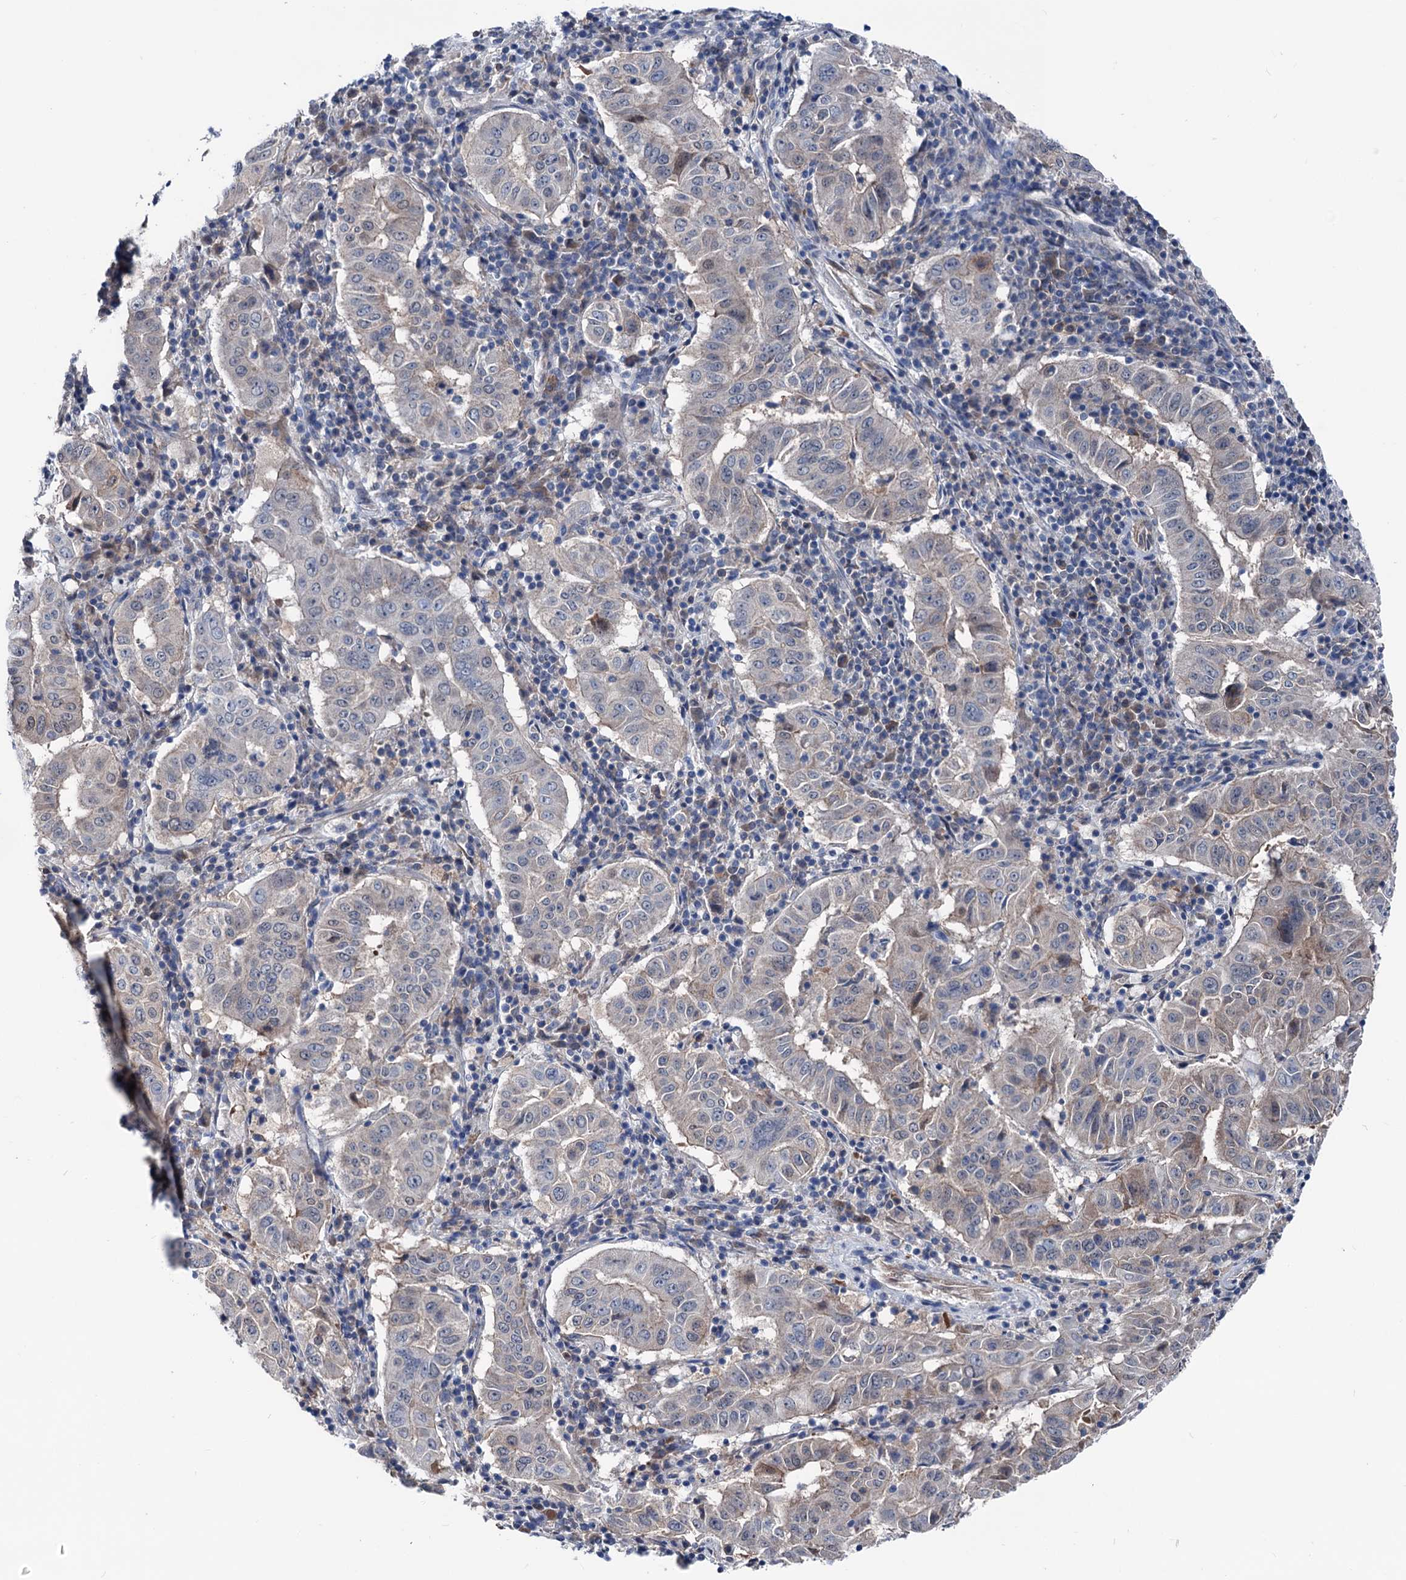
{"staining": {"intensity": "weak", "quantity": "25%-75%", "location": "cytoplasmic/membranous"}, "tissue": "pancreatic cancer", "cell_type": "Tumor cells", "image_type": "cancer", "snomed": [{"axis": "morphology", "description": "Adenocarcinoma, NOS"}, {"axis": "topography", "description": "Pancreas"}], "caption": "IHC histopathology image of human pancreatic adenocarcinoma stained for a protein (brown), which displays low levels of weak cytoplasmic/membranous positivity in approximately 25%-75% of tumor cells.", "gene": "GLO1", "patient": {"sex": "male", "age": 63}}